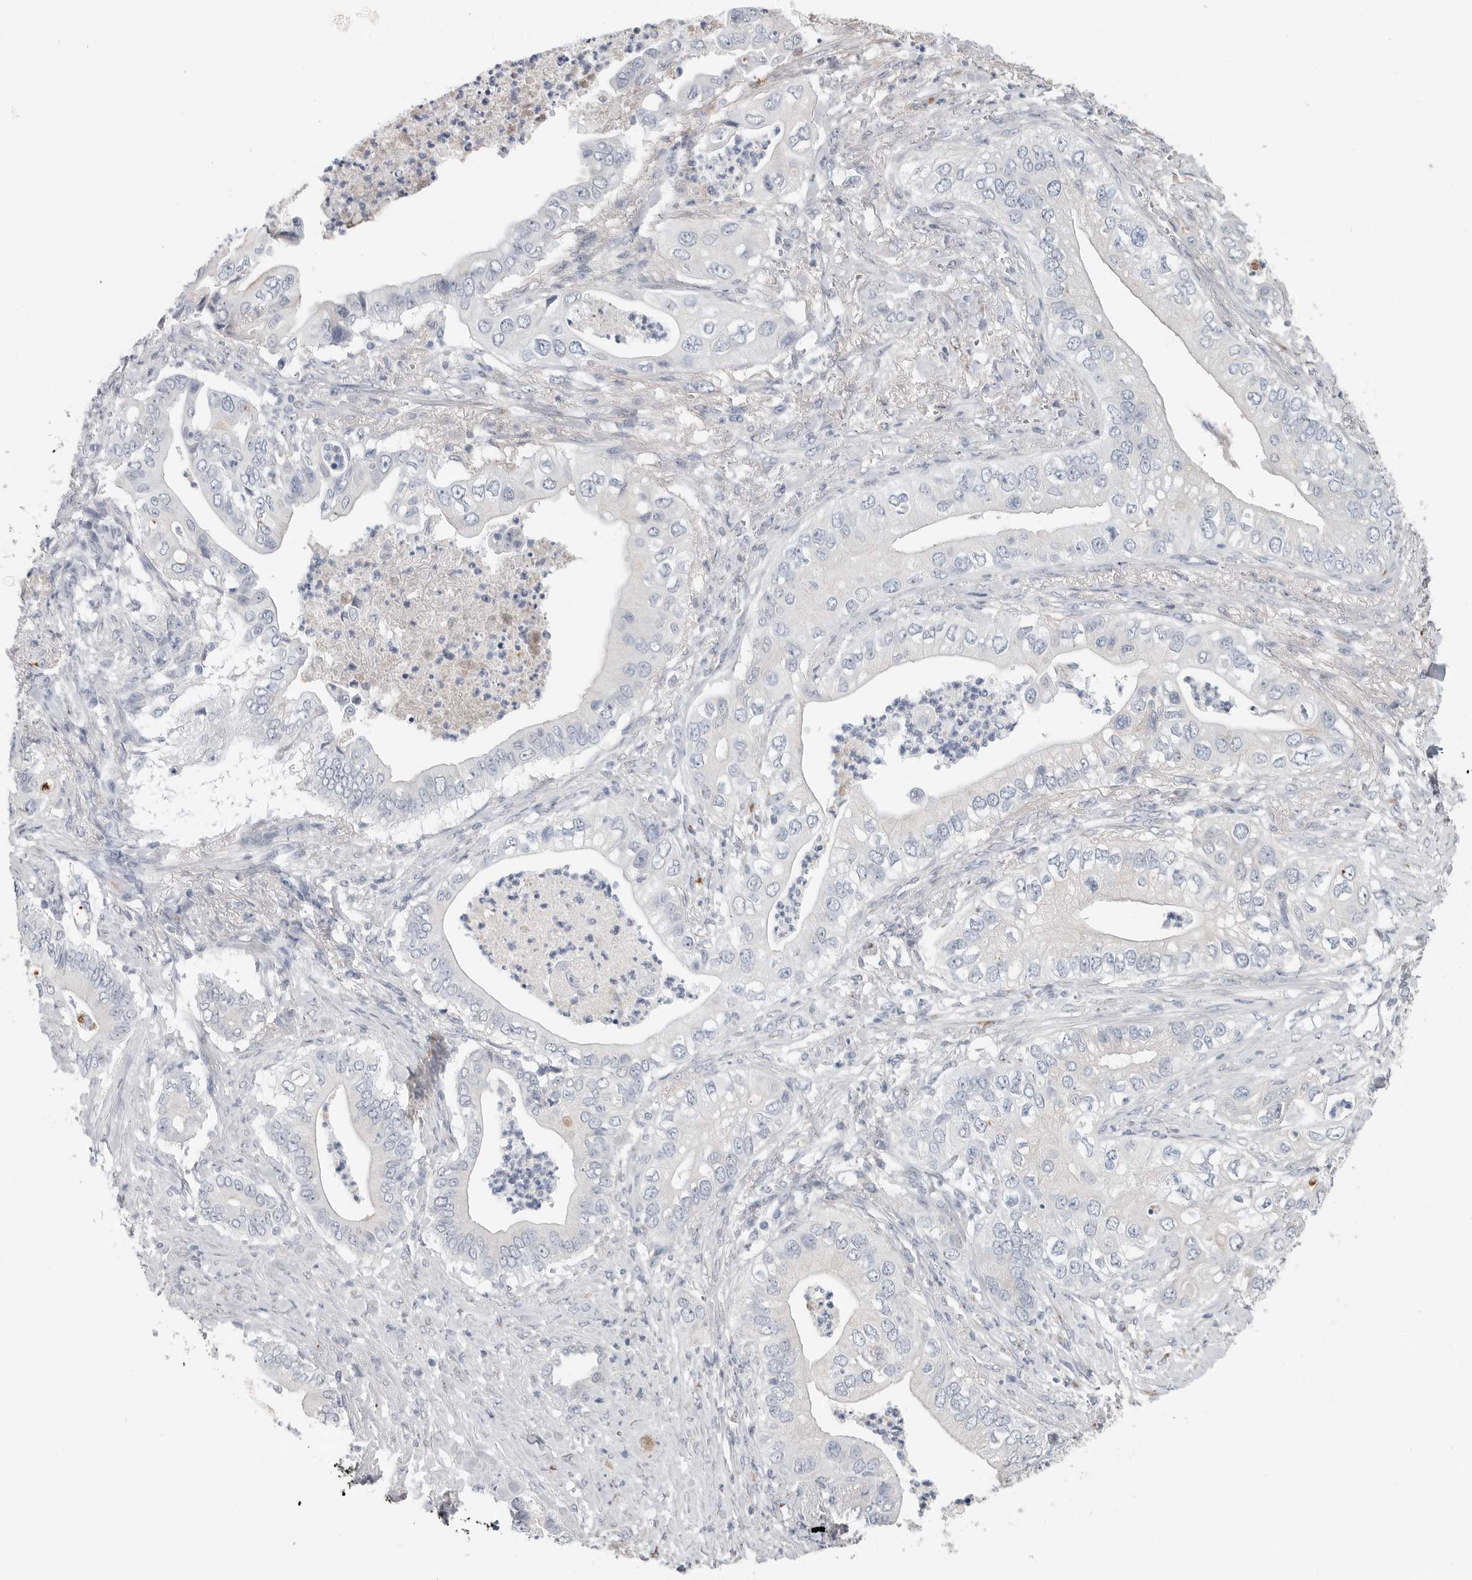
{"staining": {"intensity": "negative", "quantity": "none", "location": "none"}, "tissue": "pancreatic cancer", "cell_type": "Tumor cells", "image_type": "cancer", "snomed": [{"axis": "morphology", "description": "Adenocarcinoma, NOS"}, {"axis": "topography", "description": "Pancreas"}], "caption": "Pancreatic cancer (adenocarcinoma) was stained to show a protein in brown. There is no significant staining in tumor cells. (DAB IHC, high magnification).", "gene": "TIMP1", "patient": {"sex": "female", "age": 78}}